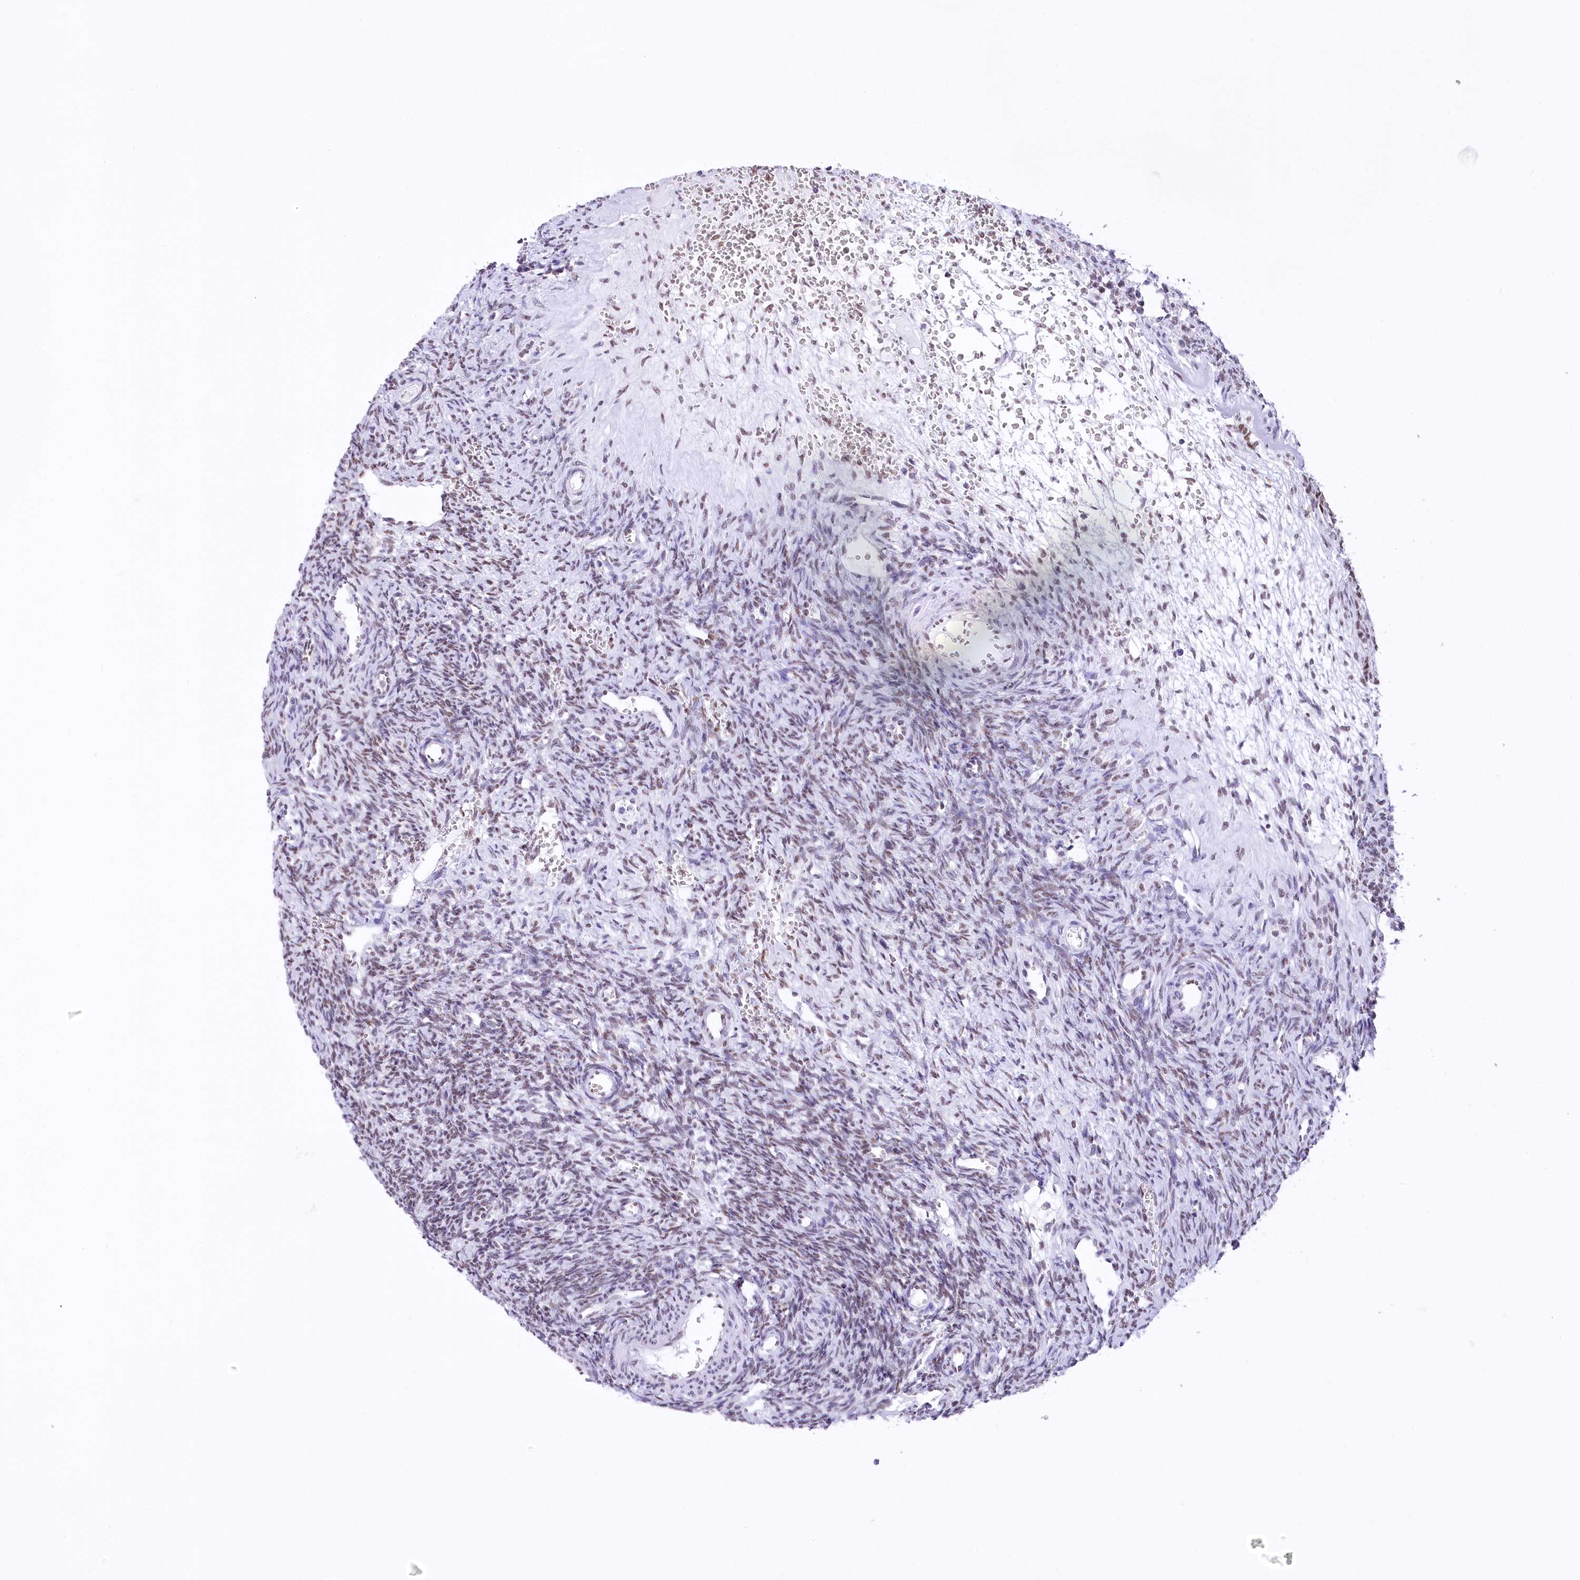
{"staining": {"intensity": "weak", "quantity": ">75%", "location": "nuclear"}, "tissue": "ovary", "cell_type": "Ovarian stroma cells", "image_type": "normal", "snomed": [{"axis": "morphology", "description": "Normal tissue, NOS"}, {"axis": "topography", "description": "Ovary"}], "caption": "Immunohistochemical staining of benign ovary exhibits weak nuclear protein positivity in about >75% of ovarian stroma cells.", "gene": "HNRNPA0", "patient": {"sex": "female", "age": 39}}